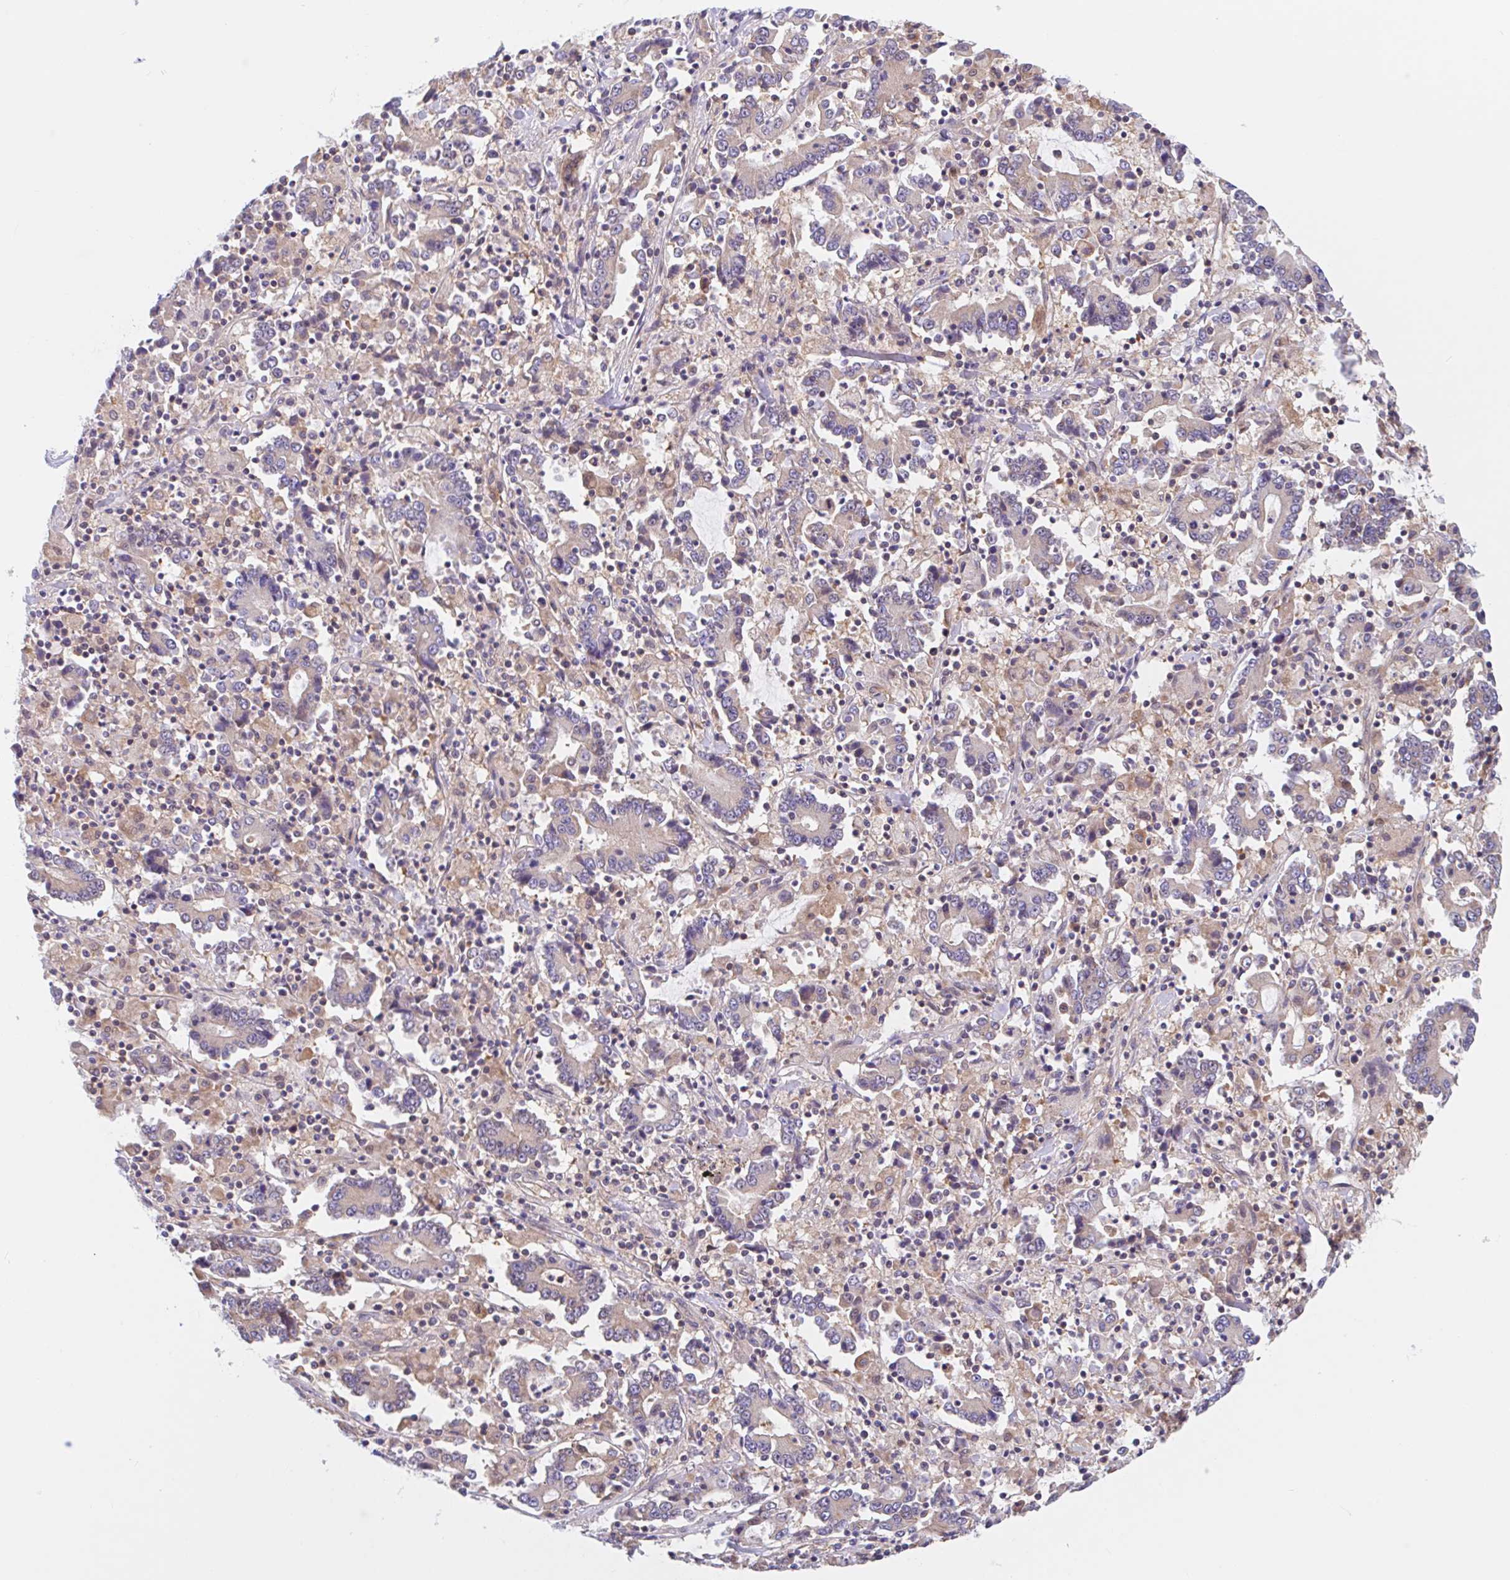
{"staining": {"intensity": "weak", "quantity": "25%-75%", "location": "cytoplasmic/membranous"}, "tissue": "stomach cancer", "cell_type": "Tumor cells", "image_type": "cancer", "snomed": [{"axis": "morphology", "description": "Adenocarcinoma, NOS"}, {"axis": "topography", "description": "Stomach, upper"}], "caption": "This micrograph reveals IHC staining of human stomach cancer (adenocarcinoma), with low weak cytoplasmic/membranous positivity in about 25%-75% of tumor cells.", "gene": "TMEM86A", "patient": {"sex": "male", "age": 68}}